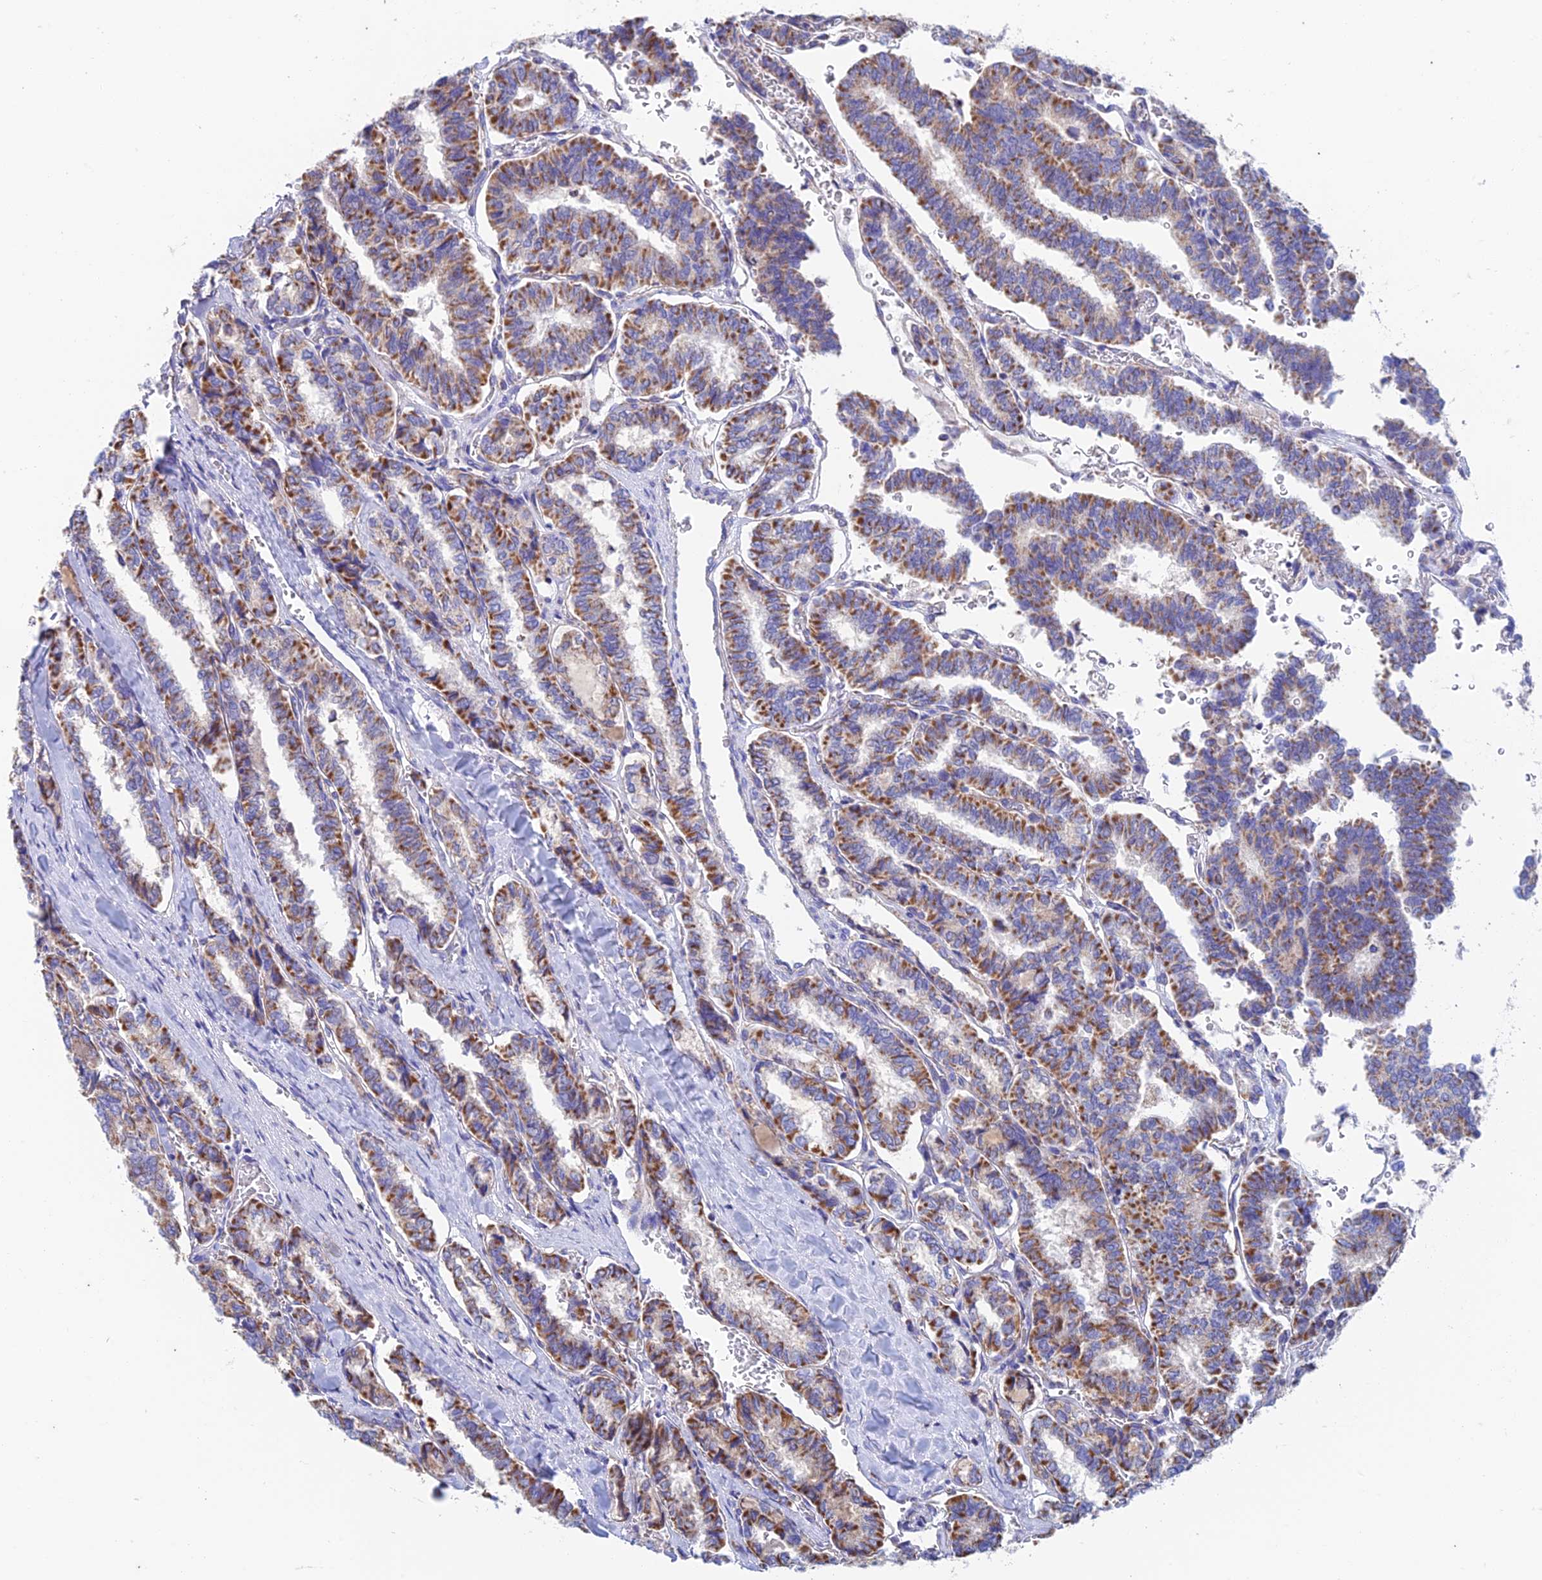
{"staining": {"intensity": "strong", "quantity": ">75%", "location": "cytoplasmic/membranous"}, "tissue": "thyroid cancer", "cell_type": "Tumor cells", "image_type": "cancer", "snomed": [{"axis": "morphology", "description": "Papillary adenocarcinoma, NOS"}, {"axis": "topography", "description": "Thyroid gland"}], "caption": "There is high levels of strong cytoplasmic/membranous expression in tumor cells of thyroid papillary adenocarcinoma, as demonstrated by immunohistochemical staining (brown color).", "gene": "ZNF181", "patient": {"sex": "female", "age": 35}}